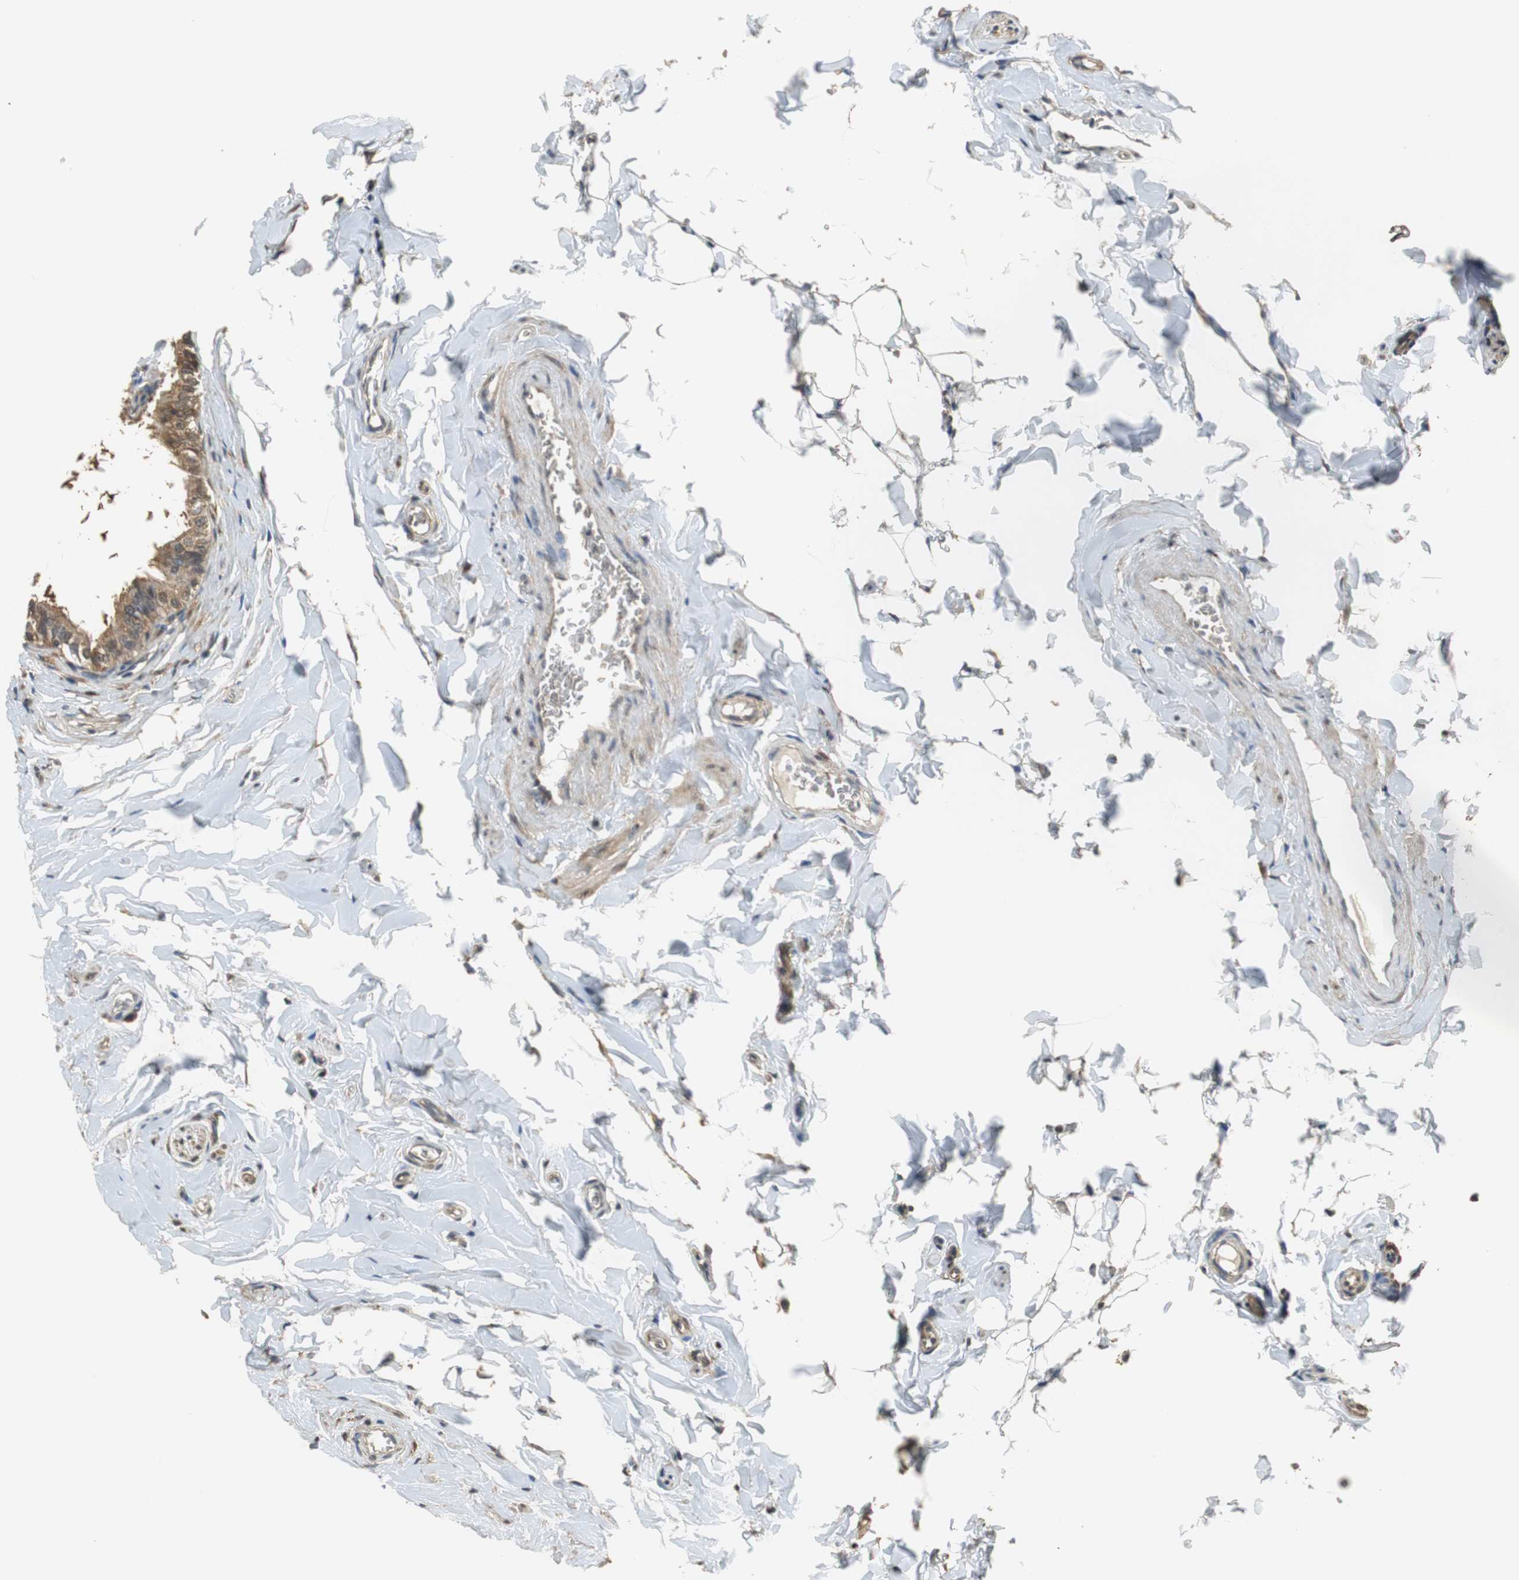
{"staining": {"intensity": "moderate", "quantity": ">75%", "location": "cytoplasmic/membranous,nuclear"}, "tissue": "epididymis", "cell_type": "Glandular cells", "image_type": "normal", "snomed": [{"axis": "morphology", "description": "Normal tissue, NOS"}, {"axis": "topography", "description": "Epididymis"}], "caption": "The image displays staining of benign epididymis, revealing moderate cytoplasmic/membranous,nuclear protein expression (brown color) within glandular cells. (DAB (3,3'-diaminobenzidine) IHC with brightfield microscopy, high magnification).", "gene": "UBQLN2", "patient": {"sex": "male", "age": 26}}